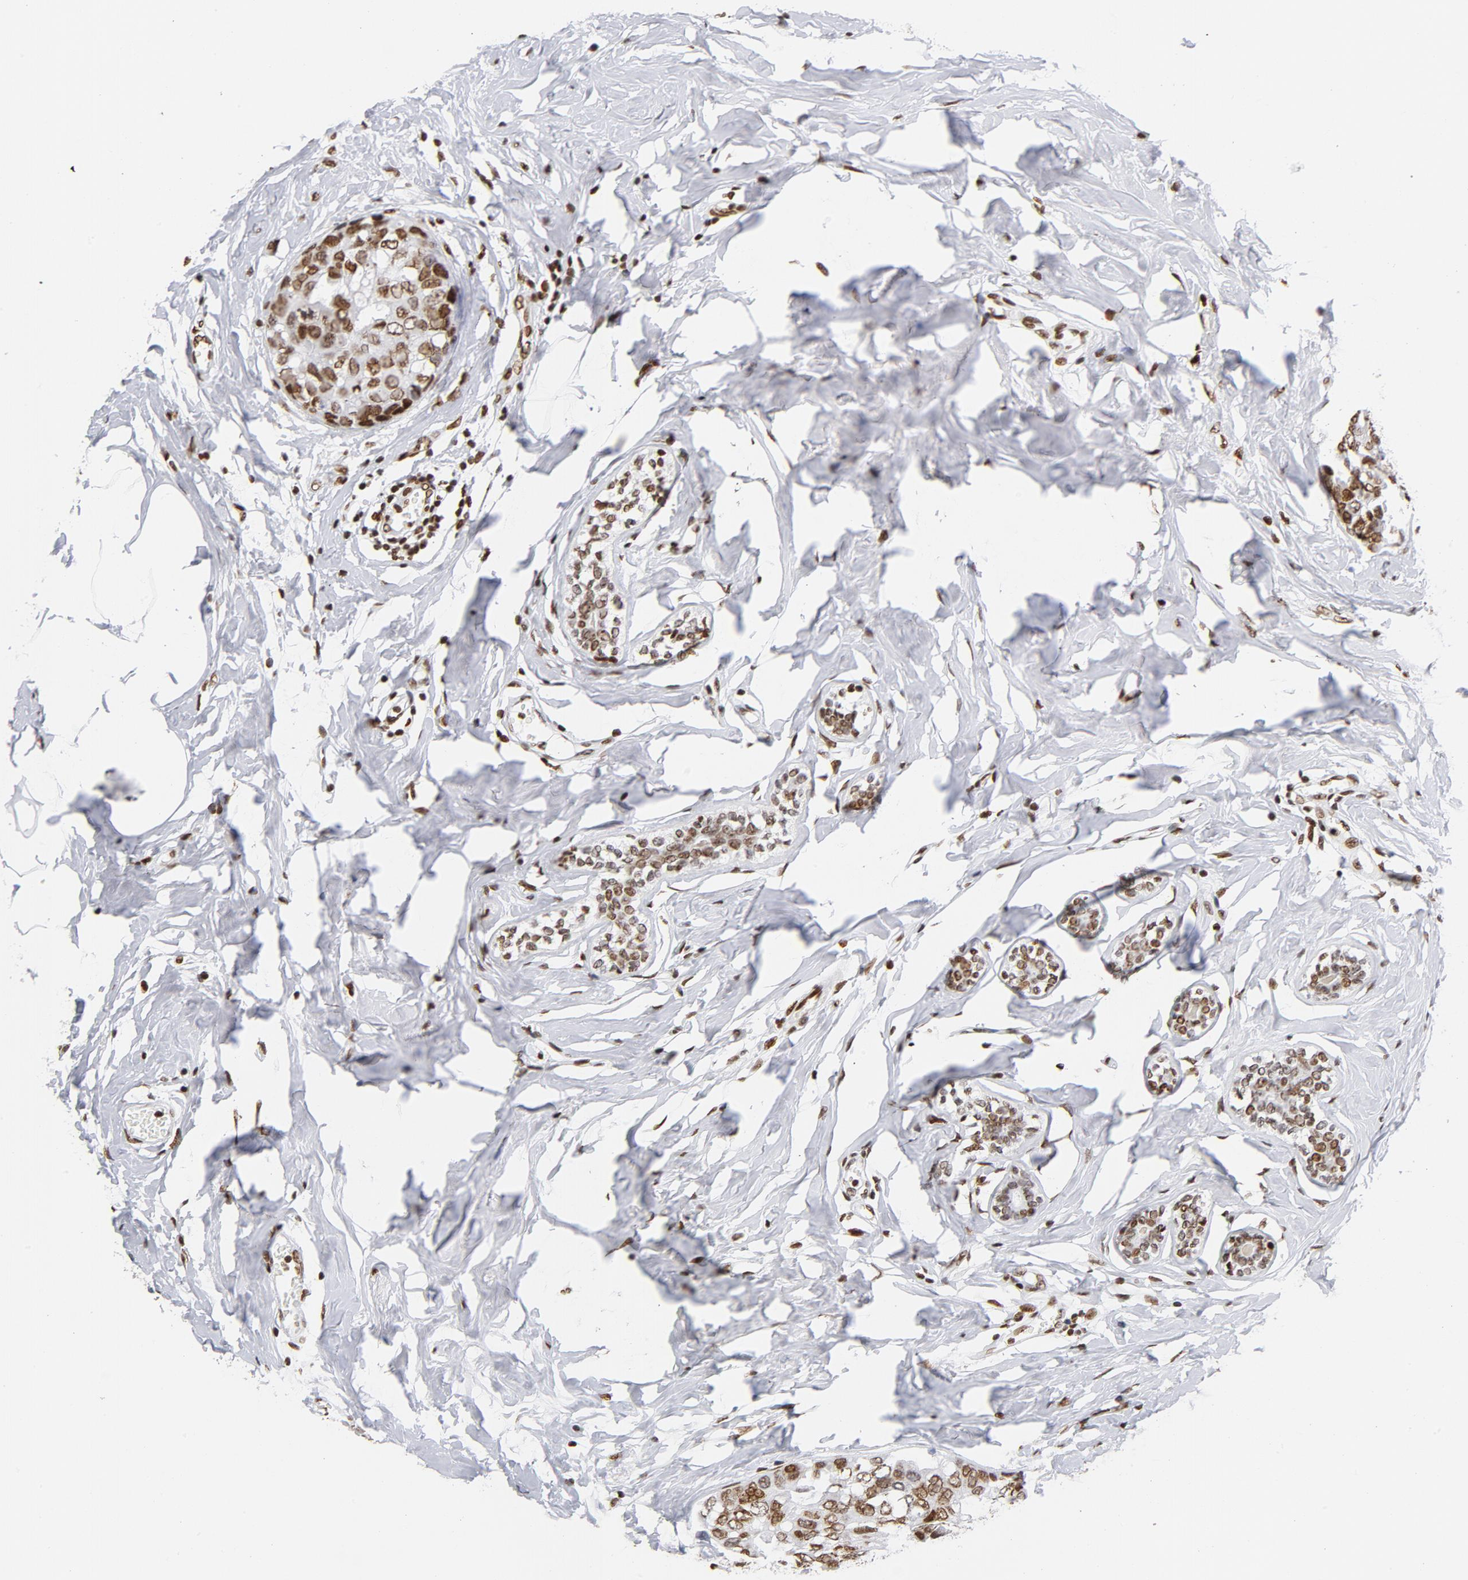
{"staining": {"intensity": "moderate", "quantity": ">75%", "location": "nuclear"}, "tissue": "breast cancer", "cell_type": "Tumor cells", "image_type": "cancer", "snomed": [{"axis": "morphology", "description": "Normal tissue, NOS"}, {"axis": "morphology", "description": "Duct carcinoma"}, {"axis": "topography", "description": "Breast"}], "caption": "High-magnification brightfield microscopy of breast cancer stained with DAB (brown) and counterstained with hematoxylin (blue). tumor cells exhibit moderate nuclear staining is present in approximately>75% of cells. (DAB IHC with brightfield microscopy, high magnification).", "gene": "TOP2B", "patient": {"sex": "female", "age": 50}}